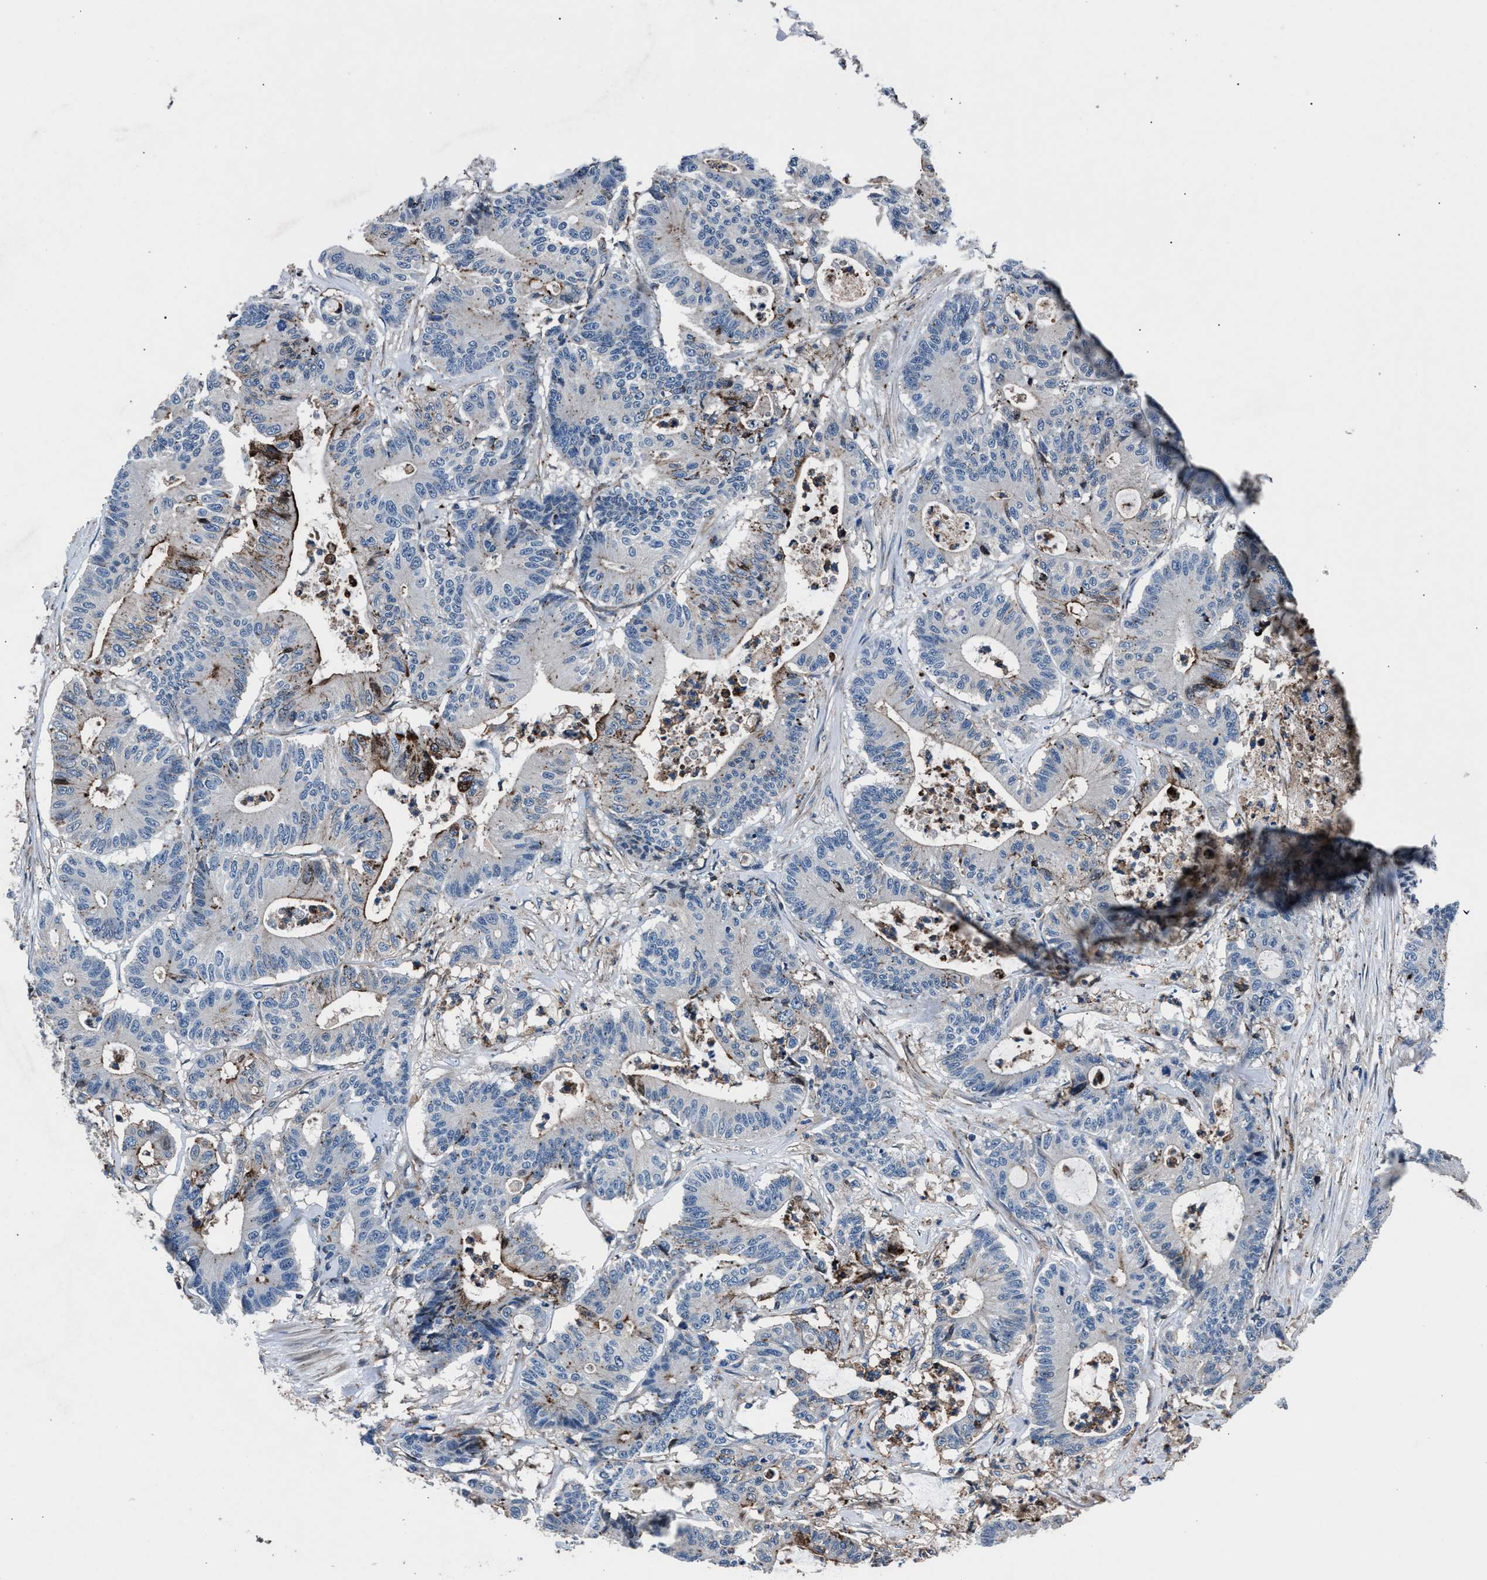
{"staining": {"intensity": "negative", "quantity": "none", "location": "none"}, "tissue": "colorectal cancer", "cell_type": "Tumor cells", "image_type": "cancer", "snomed": [{"axis": "morphology", "description": "Adenocarcinoma, NOS"}, {"axis": "topography", "description": "Colon"}], "caption": "Tumor cells are negative for protein expression in human colorectal adenocarcinoma.", "gene": "MFSD11", "patient": {"sex": "female", "age": 84}}